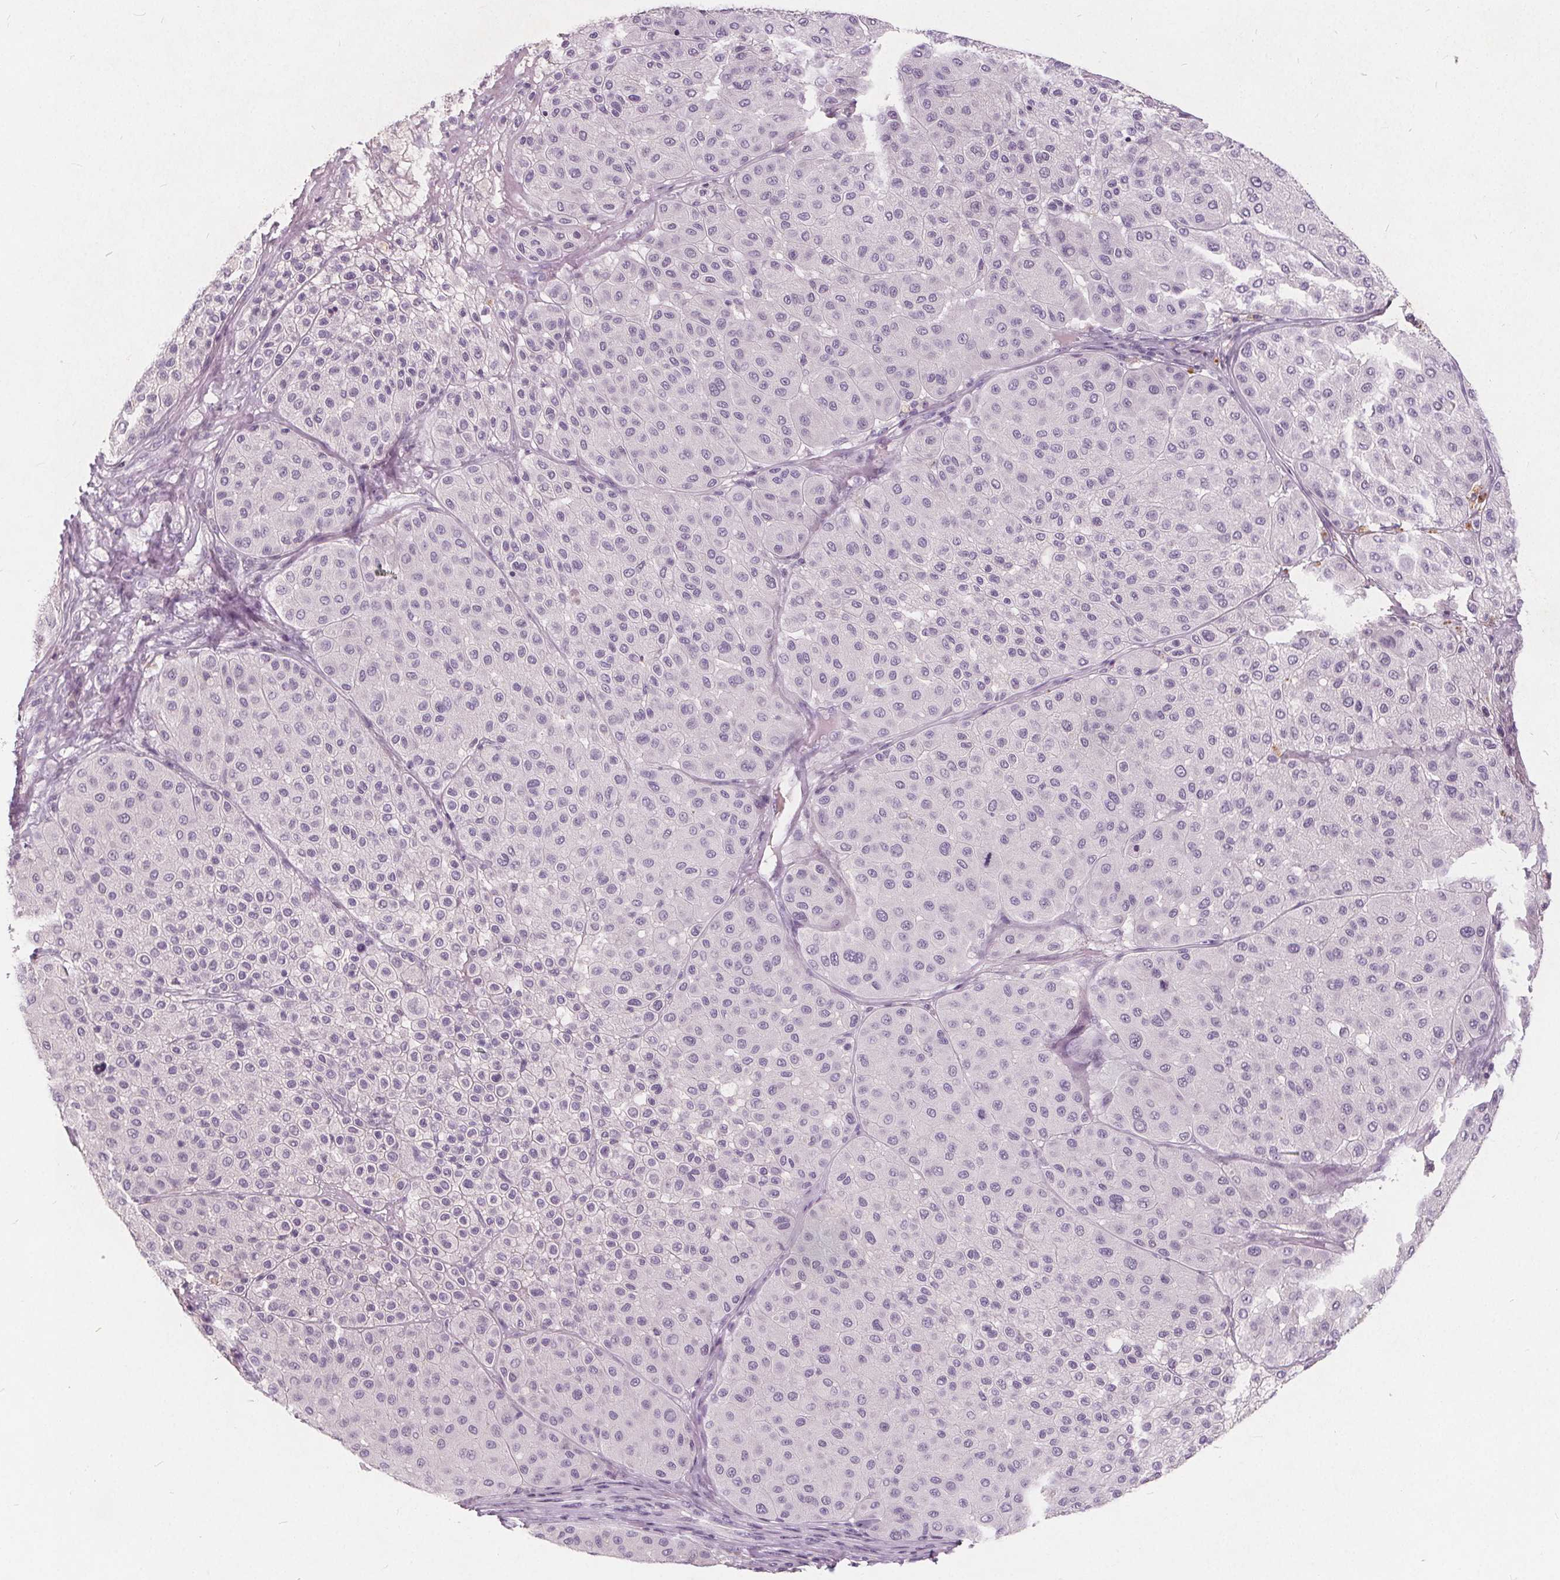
{"staining": {"intensity": "negative", "quantity": "none", "location": "none"}, "tissue": "melanoma", "cell_type": "Tumor cells", "image_type": "cancer", "snomed": [{"axis": "morphology", "description": "Malignant melanoma, Metastatic site"}, {"axis": "topography", "description": "Smooth muscle"}], "caption": "The image exhibits no staining of tumor cells in melanoma.", "gene": "PLA2G2E", "patient": {"sex": "male", "age": 41}}